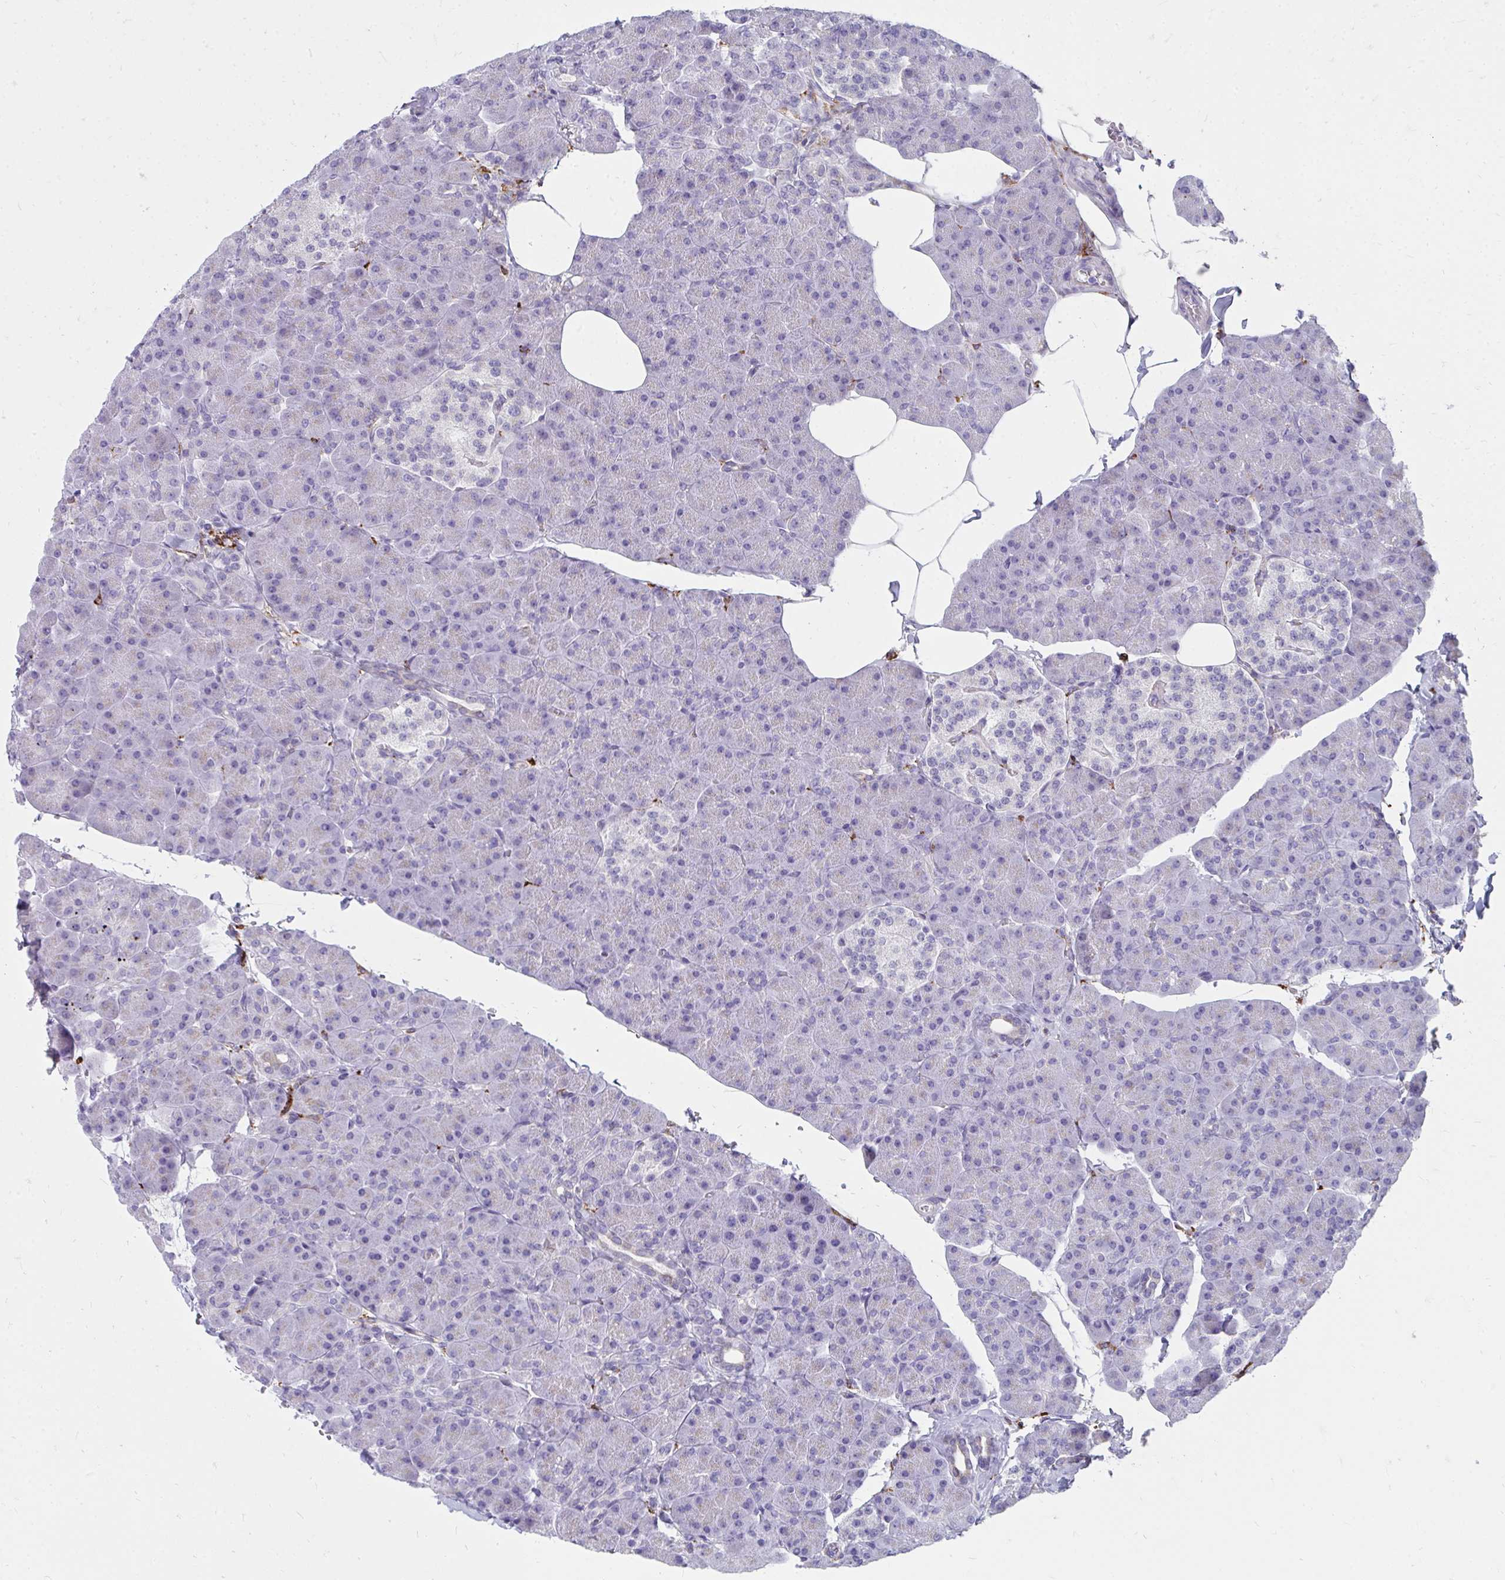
{"staining": {"intensity": "negative", "quantity": "none", "location": "none"}, "tissue": "pancreas", "cell_type": "Exocrine glandular cells", "image_type": "normal", "snomed": [{"axis": "morphology", "description": "Normal tissue, NOS"}, {"axis": "topography", "description": "Pancreas"}], "caption": "This is a photomicrograph of IHC staining of benign pancreas, which shows no staining in exocrine glandular cells.", "gene": "CD163", "patient": {"sex": "male", "age": 35}}